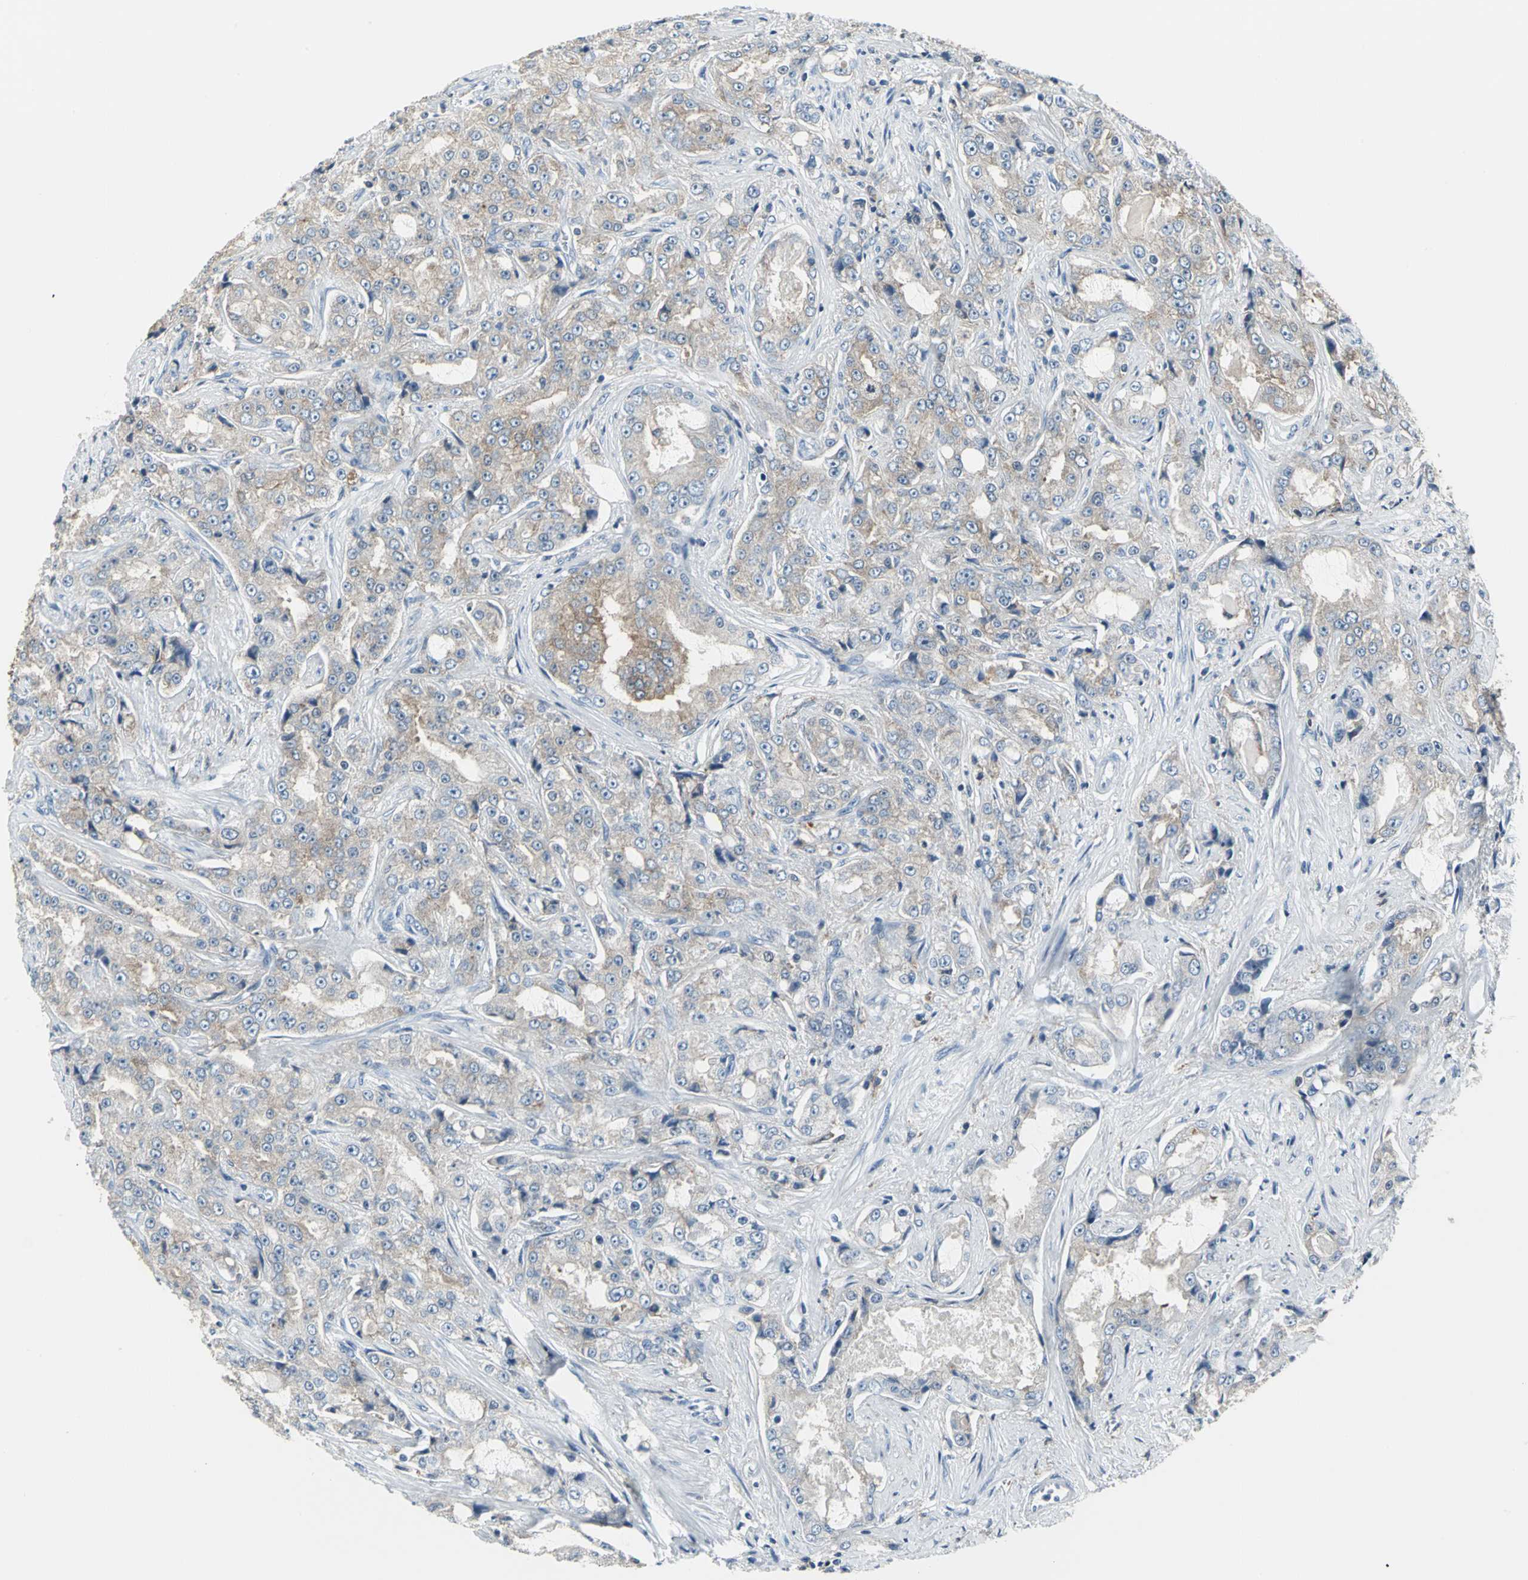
{"staining": {"intensity": "weak", "quantity": ">75%", "location": "cytoplasmic/membranous"}, "tissue": "prostate cancer", "cell_type": "Tumor cells", "image_type": "cancer", "snomed": [{"axis": "morphology", "description": "Adenocarcinoma, High grade"}, {"axis": "topography", "description": "Prostate"}], "caption": "A photomicrograph of prostate adenocarcinoma (high-grade) stained for a protein demonstrates weak cytoplasmic/membranous brown staining in tumor cells. (DAB (3,3'-diaminobenzidine) IHC, brown staining for protein, blue staining for nuclei).", "gene": "IQGAP2", "patient": {"sex": "male", "age": 73}}